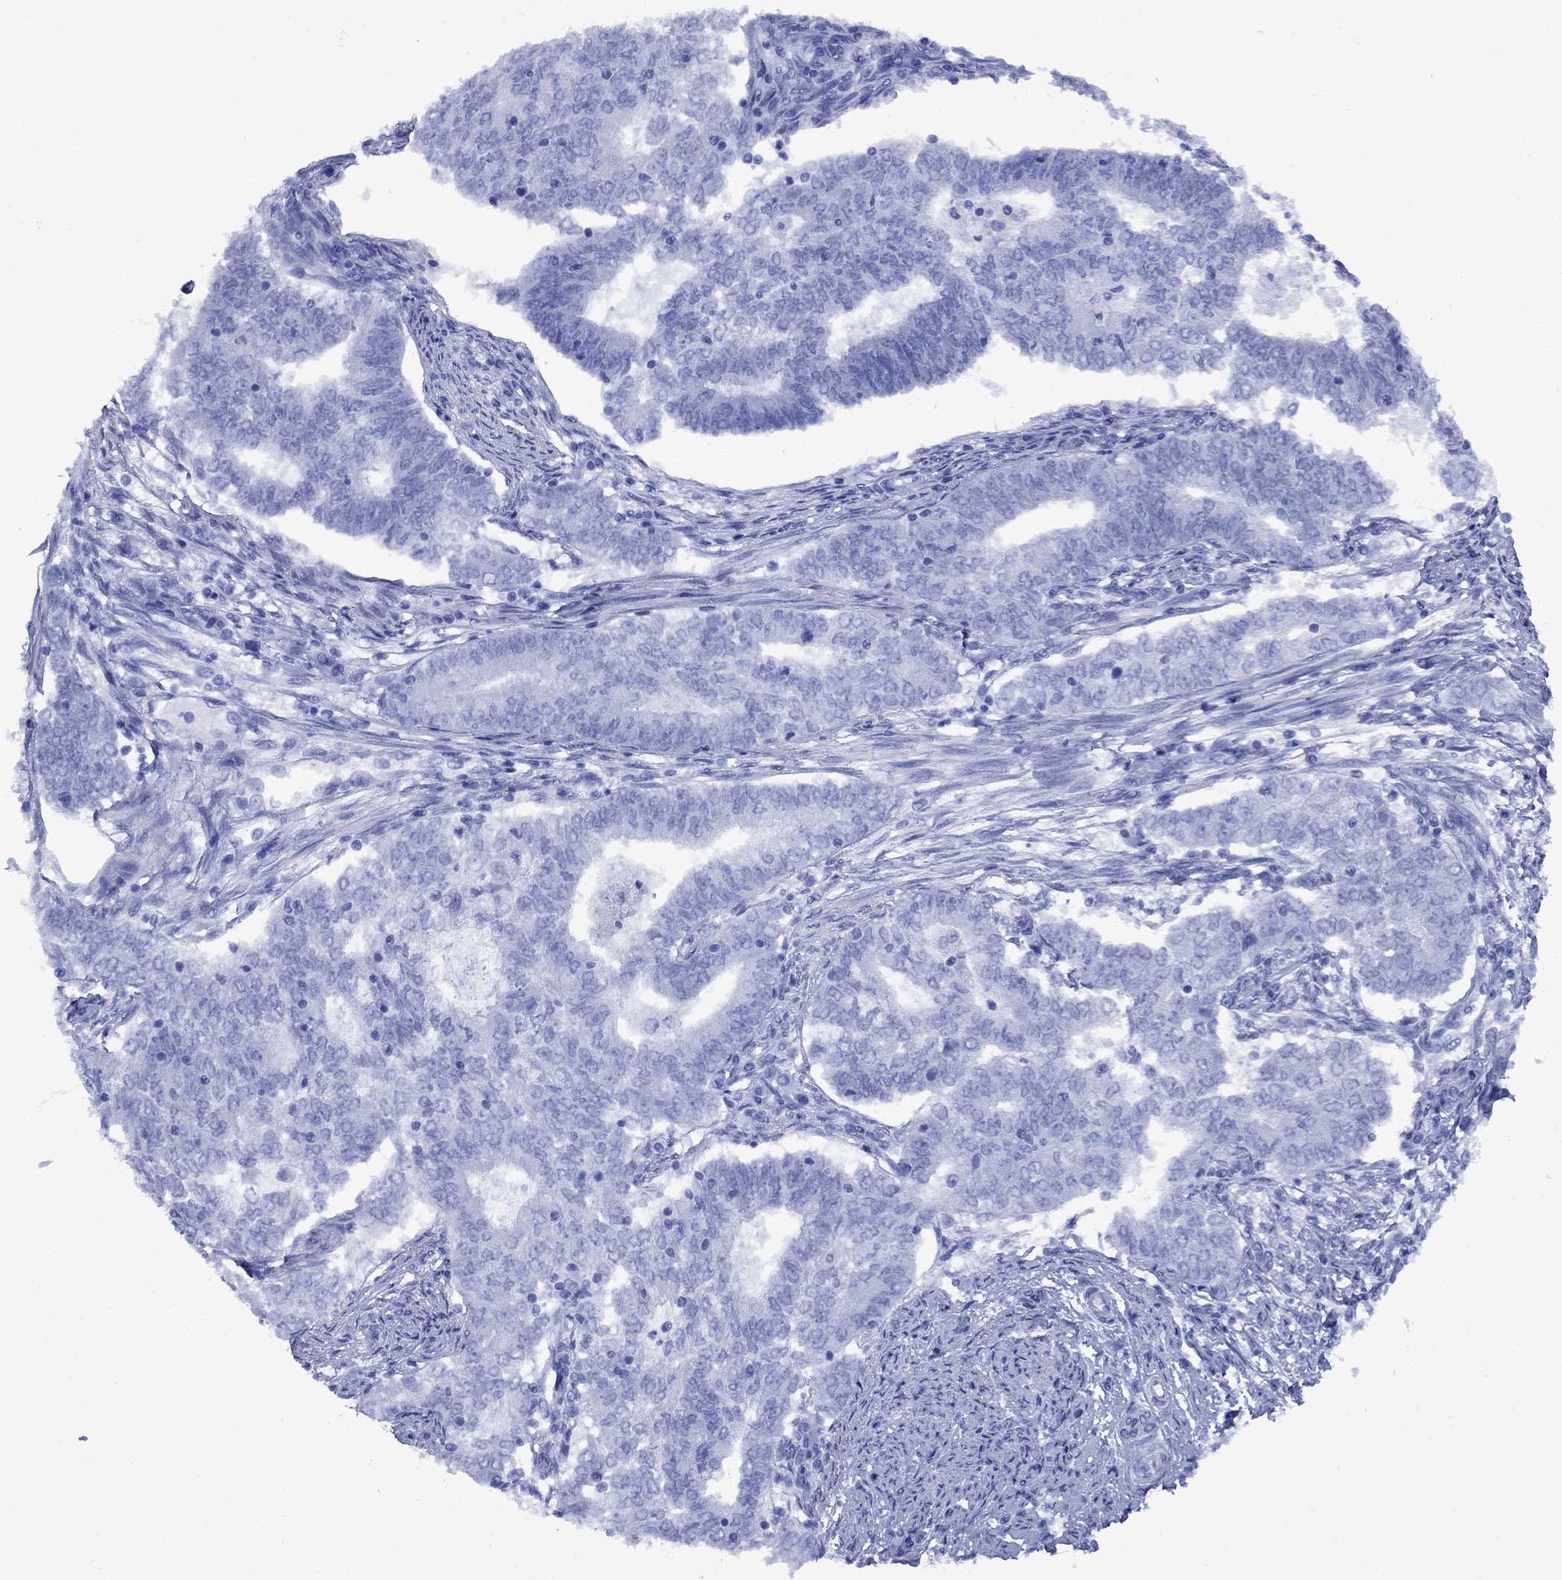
{"staining": {"intensity": "negative", "quantity": "none", "location": "none"}, "tissue": "endometrial cancer", "cell_type": "Tumor cells", "image_type": "cancer", "snomed": [{"axis": "morphology", "description": "Adenocarcinoma, NOS"}, {"axis": "topography", "description": "Endometrium"}], "caption": "IHC image of human adenocarcinoma (endometrial) stained for a protein (brown), which shows no positivity in tumor cells.", "gene": "SMCP", "patient": {"sex": "female", "age": 62}}